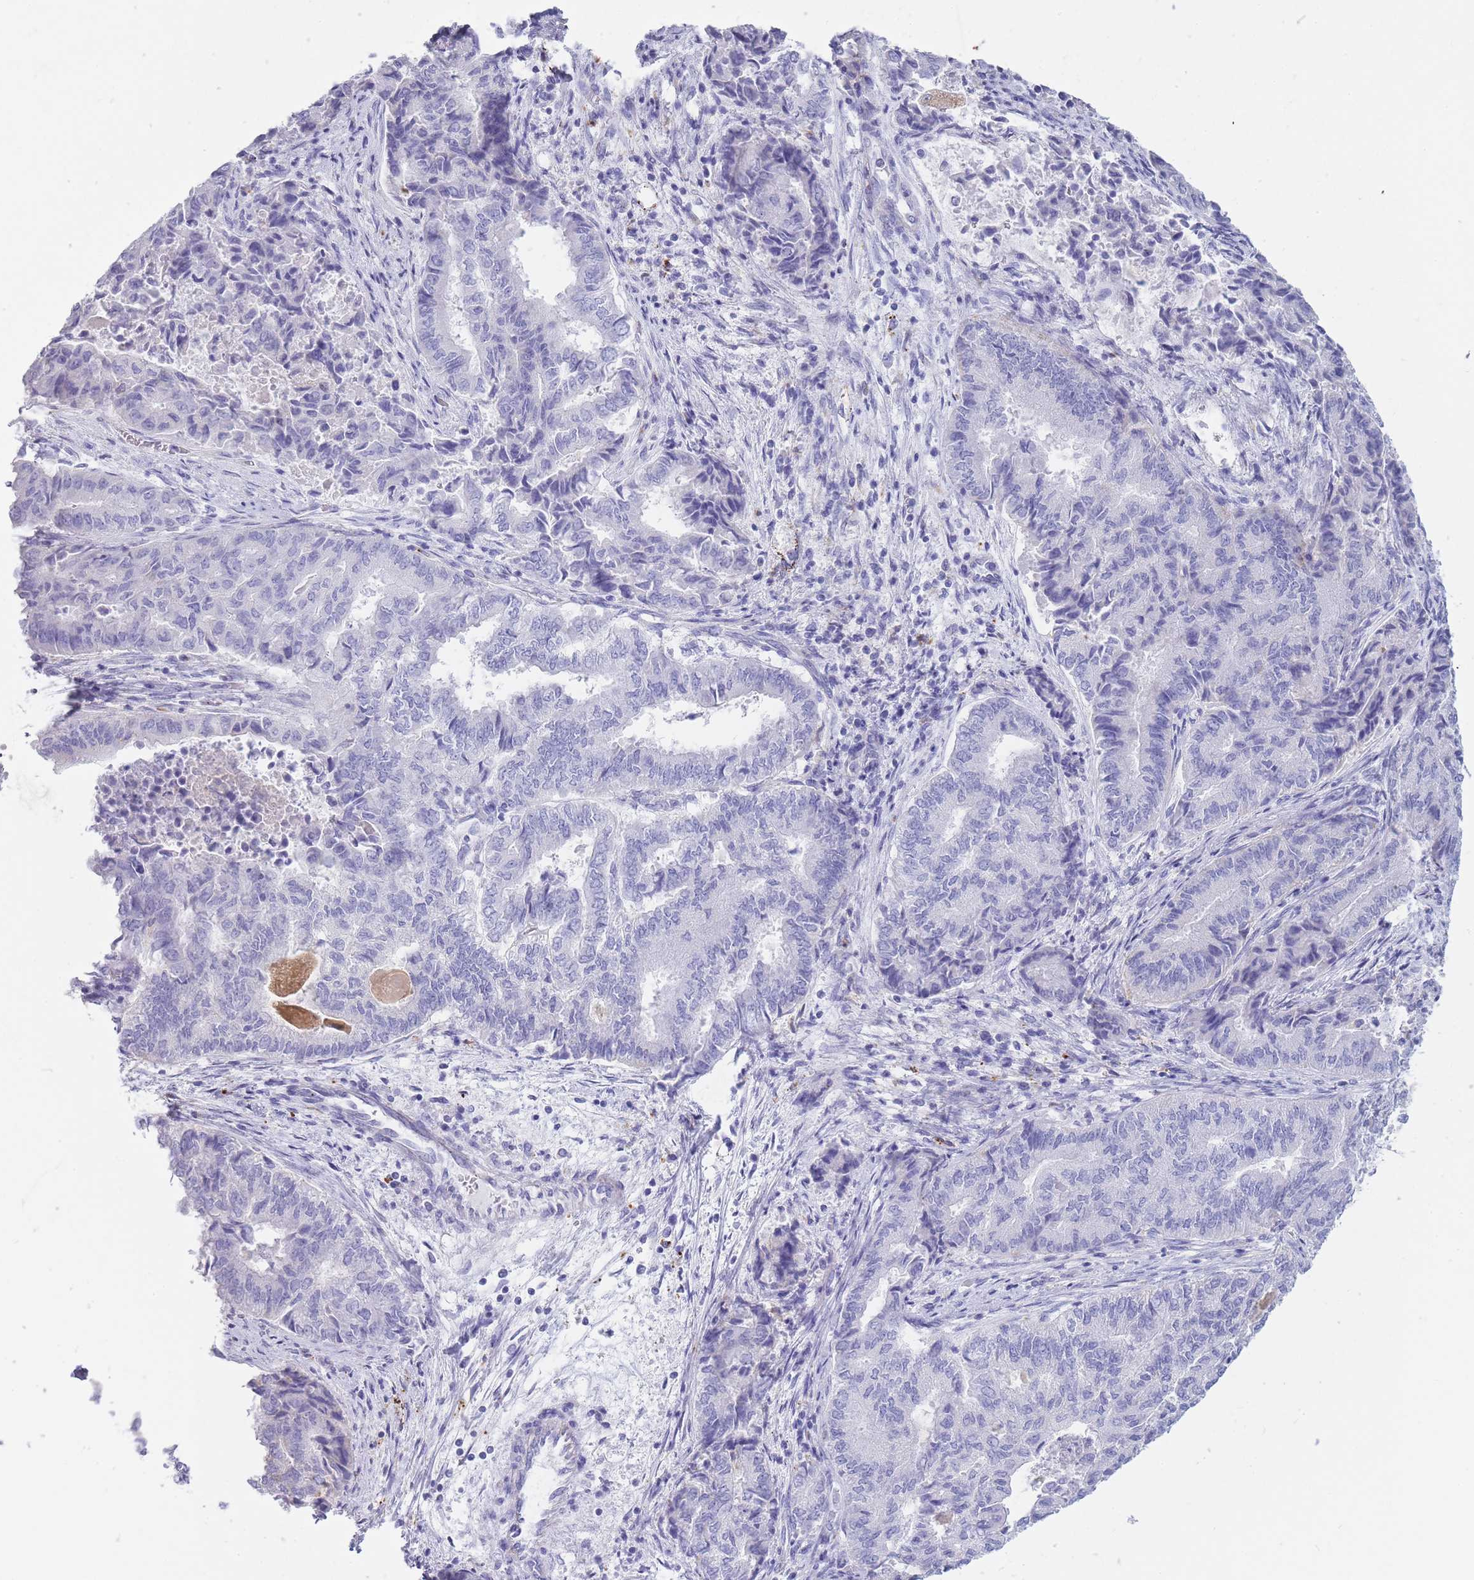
{"staining": {"intensity": "negative", "quantity": "none", "location": "none"}, "tissue": "endometrial cancer", "cell_type": "Tumor cells", "image_type": "cancer", "snomed": [{"axis": "morphology", "description": "Adenocarcinoma, NOS"}, {"axis": "topography", "description": "Endometrium"}], "caption": "Immunohistochemistry (IHC) of human endometrial cancer (adenocarcinoma) shows no expression in tumor cells. (Brightfield microscopy of DAB IHC at high magnification).", "gene": "GAA", "patient": {"sex": "female", "age": 80}}